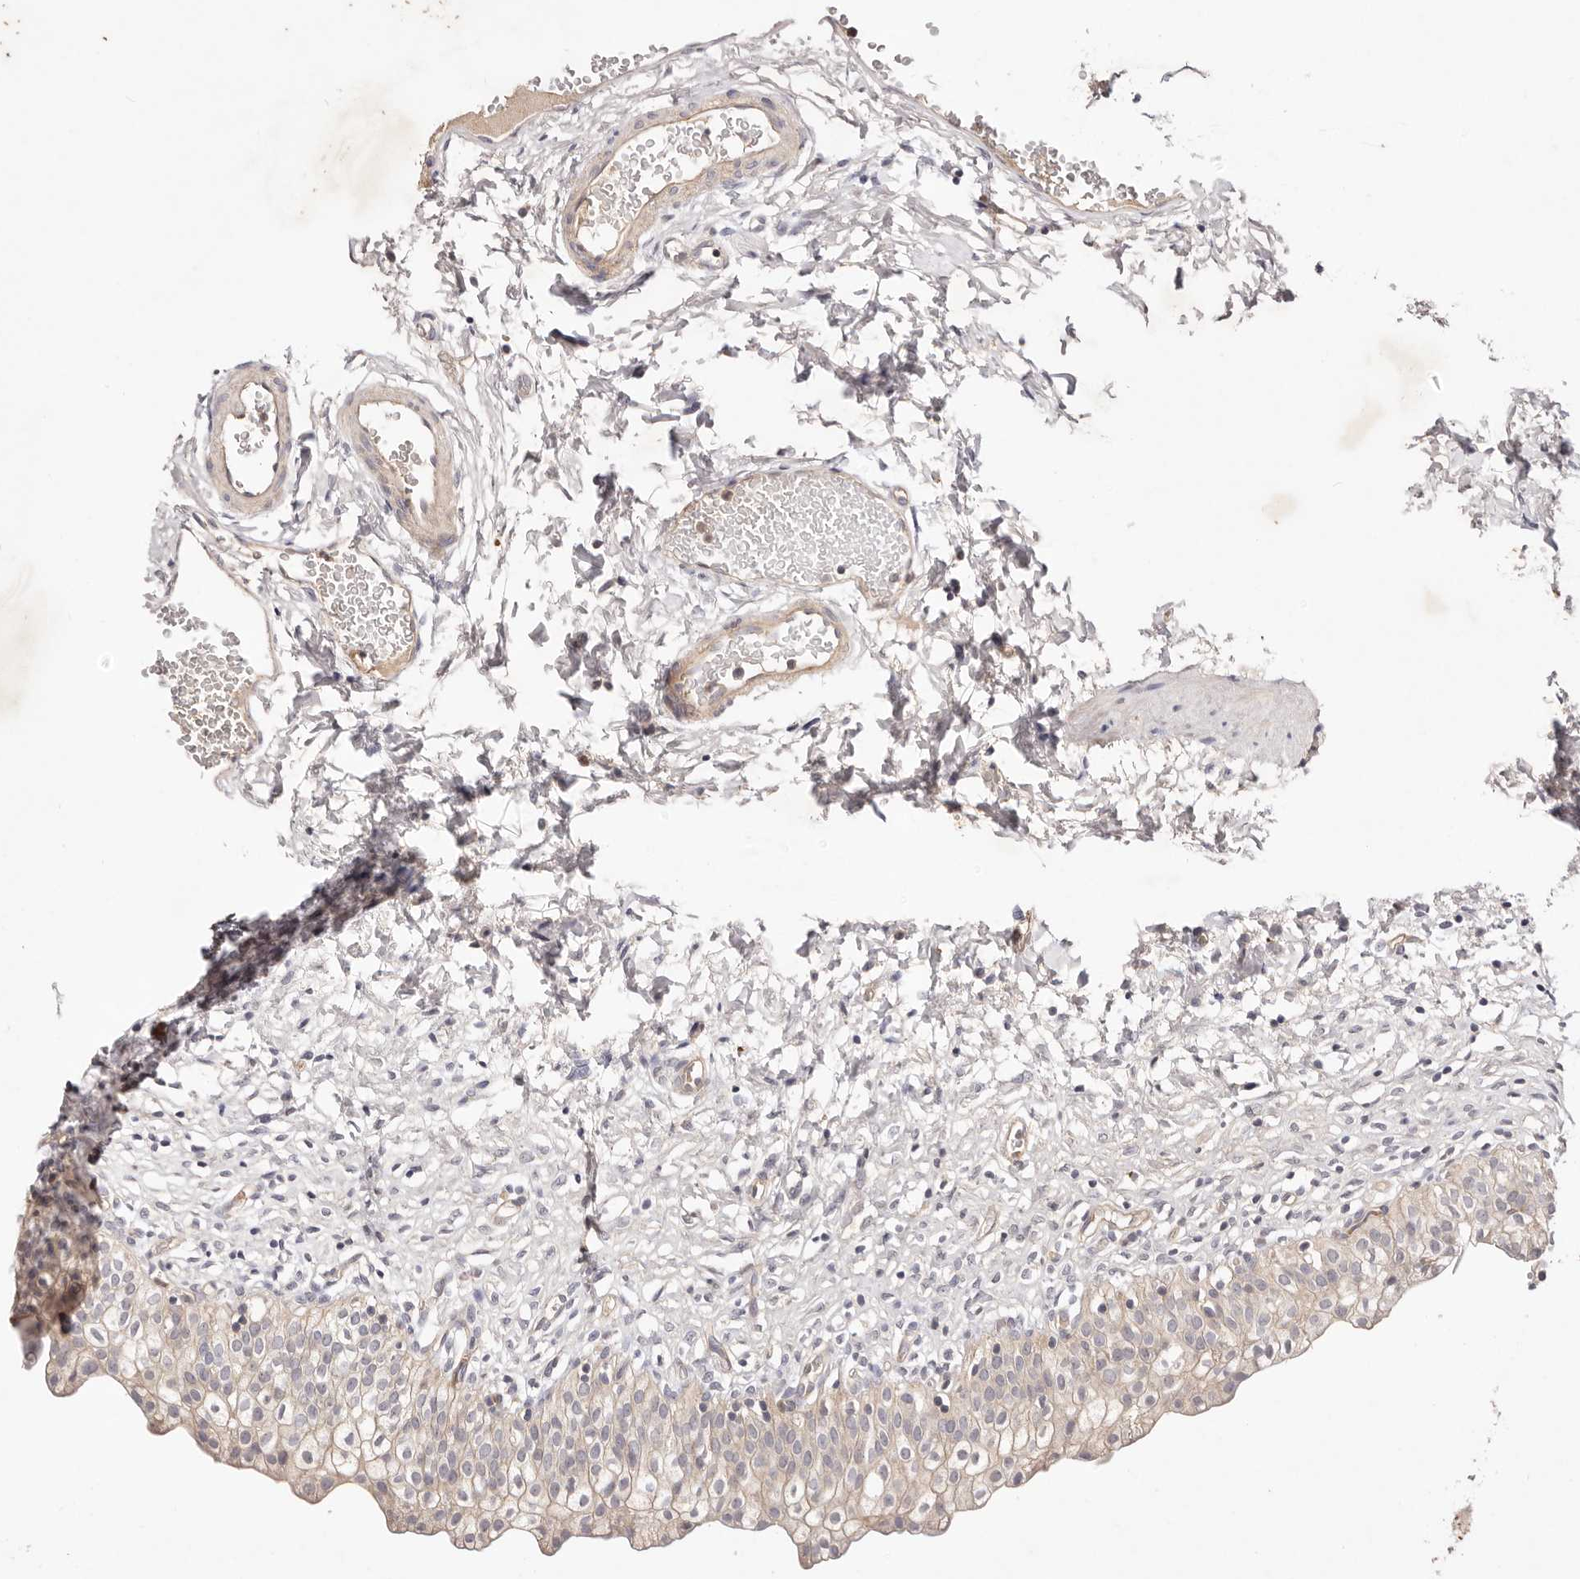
{"staining": {"intensity": "moderate", "quantity": "25%-75%", "location": "cytoplasmic/membranous"}, "tissue": "urinary bladder", "cell_type": "Urothelial cells", "image_type": "normal", "snomed": [{"axis": "morphology", "description": "Normal tissue, NOS"}, {"axis": "topography", "description": "Urinary bladder"}], "caption": "Immunohistochemical staining of benign urinary bladder exhibits moderate cytoplasmic/membranous protein staining in about 25%-75% of urothelial cells. Using DAB (3,3'-diaminobenzidine) (brown) and hematoxylin (blue) stains, captured at high magnification using brightfield microscopy.", "gene": "SLC35B2", "patient": {"sex": "male", "age": 55}}